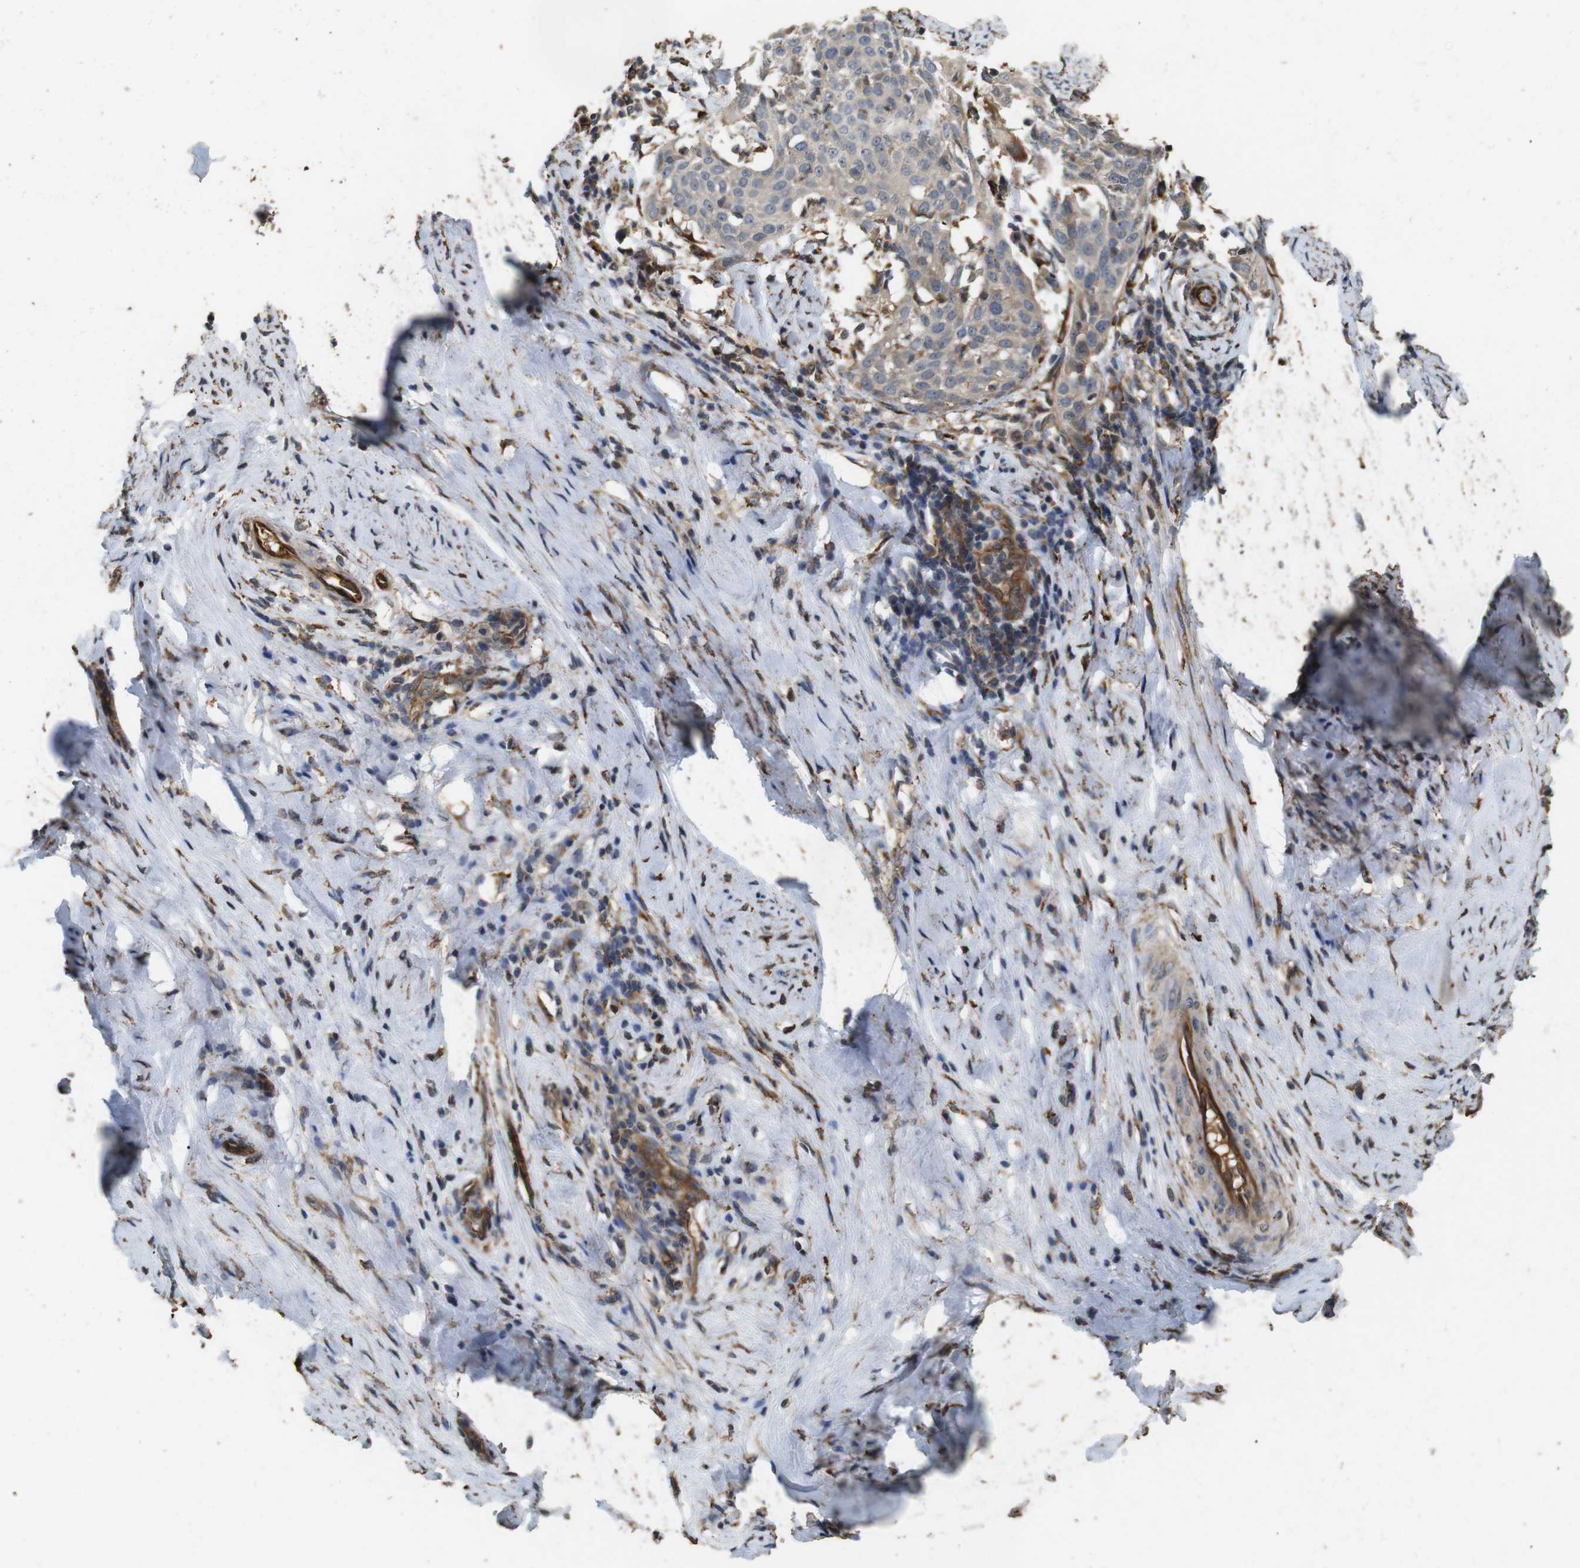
{"staining": {"intensity": "weak", "quantity": ">75%", "location": "cytoplasmic/membranous"}, "tissue": "cervical cancer", "cell_type": "Tumor cells", "image_type": "cancer", "snomed": [{"axis": "morphology", "description": "Squamous cell carcinoma, NOS"}, {"axis": "topography", "description": "Cervix"}], "caption": "The immunohistochemical stain shows weak cytoplasmic/membranous positivity in tumor cells of cervical squamous cell carcinoma tissue.", "gene": "CNPY4", "patient": {"sex": "female", "age": 51}}